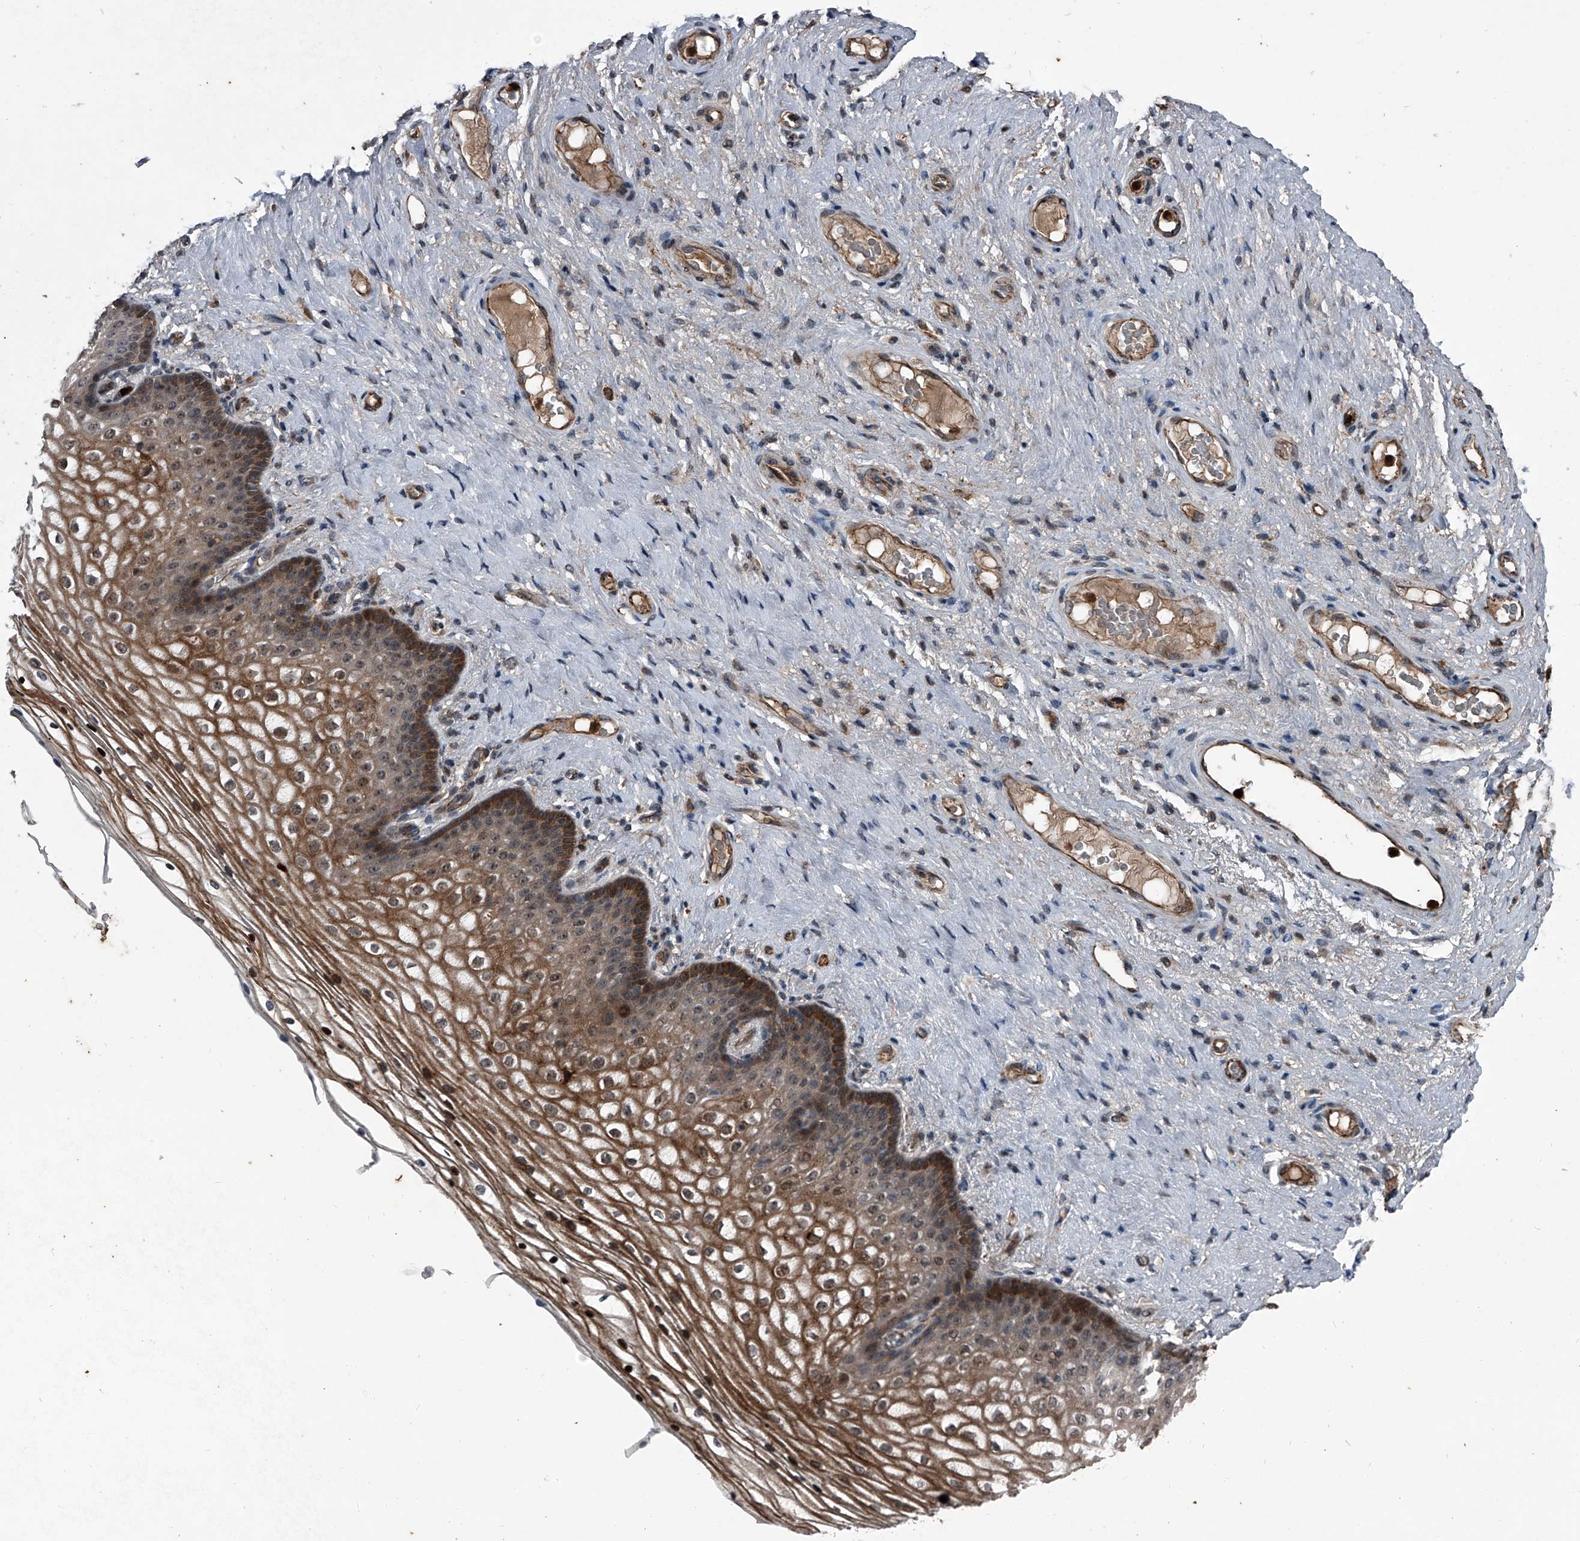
{"staining": {"intensity": "moderate", "quantity": "25%-75%", "location": "cytoplasmic/membranous,nuclear"}, "tissue": "vagina", "cell_type": "Squamous epithelial cells", "image_type": "normal", "snomed": [{"axis": "morphology", "description": "Normal tissue, NOS"}, {"axis": "topography", "description": "Vagina"}], "caption": "High-magnification brightfield microscopy of normal vagina stained with DAB (3,3'-diaminobenzidine) (brown) and counterstained with hematoxylin (blue). squamous epithelial cells exhibit moderate cytoplasmic/membranous,nuclear staining is present in approximately25%-75% of cells.", "gene": "MAPKAP1", "patient": {"sex": "female", "age": 60}}